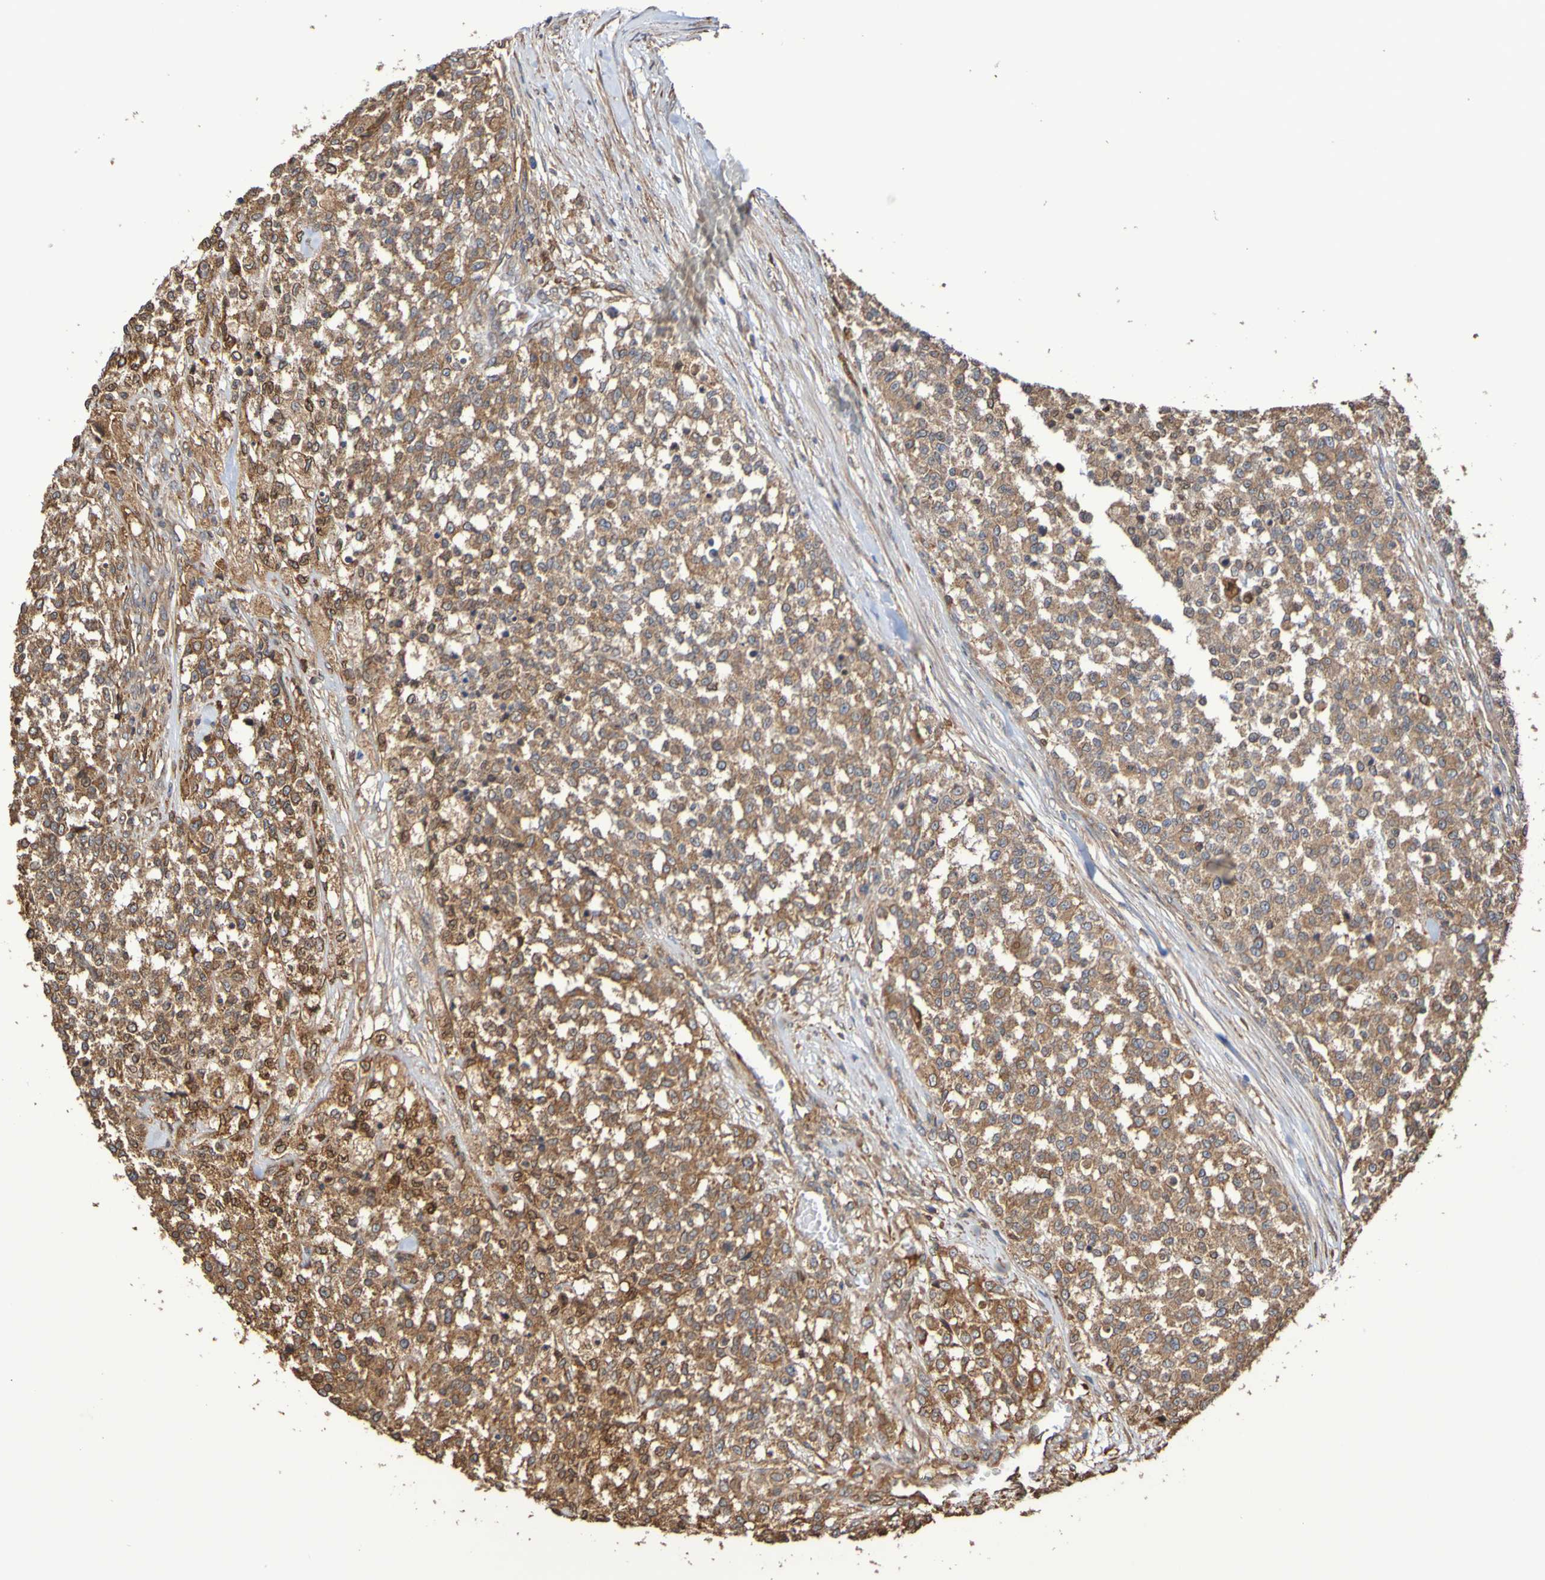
{"staining": {"intensity": "moderate", "quantity": ">75%", "location": "cytoplasmic/membranous"}, "tissue": "testis cancer", "cell_type": "Tumor cells", "image_type": "cancer", "snomed": [{"axis": "morphology", "description": "Seminoma, NOS"}, {"axis": "topography", "description": "Testis"}], "caption": "An image of testis cancer stained for a protein reveals moderate cytoplasmic/membranous brown staining in tumor cells.", "gene": "RAB11A", "patient": {"sex": "male", "age": 59}}